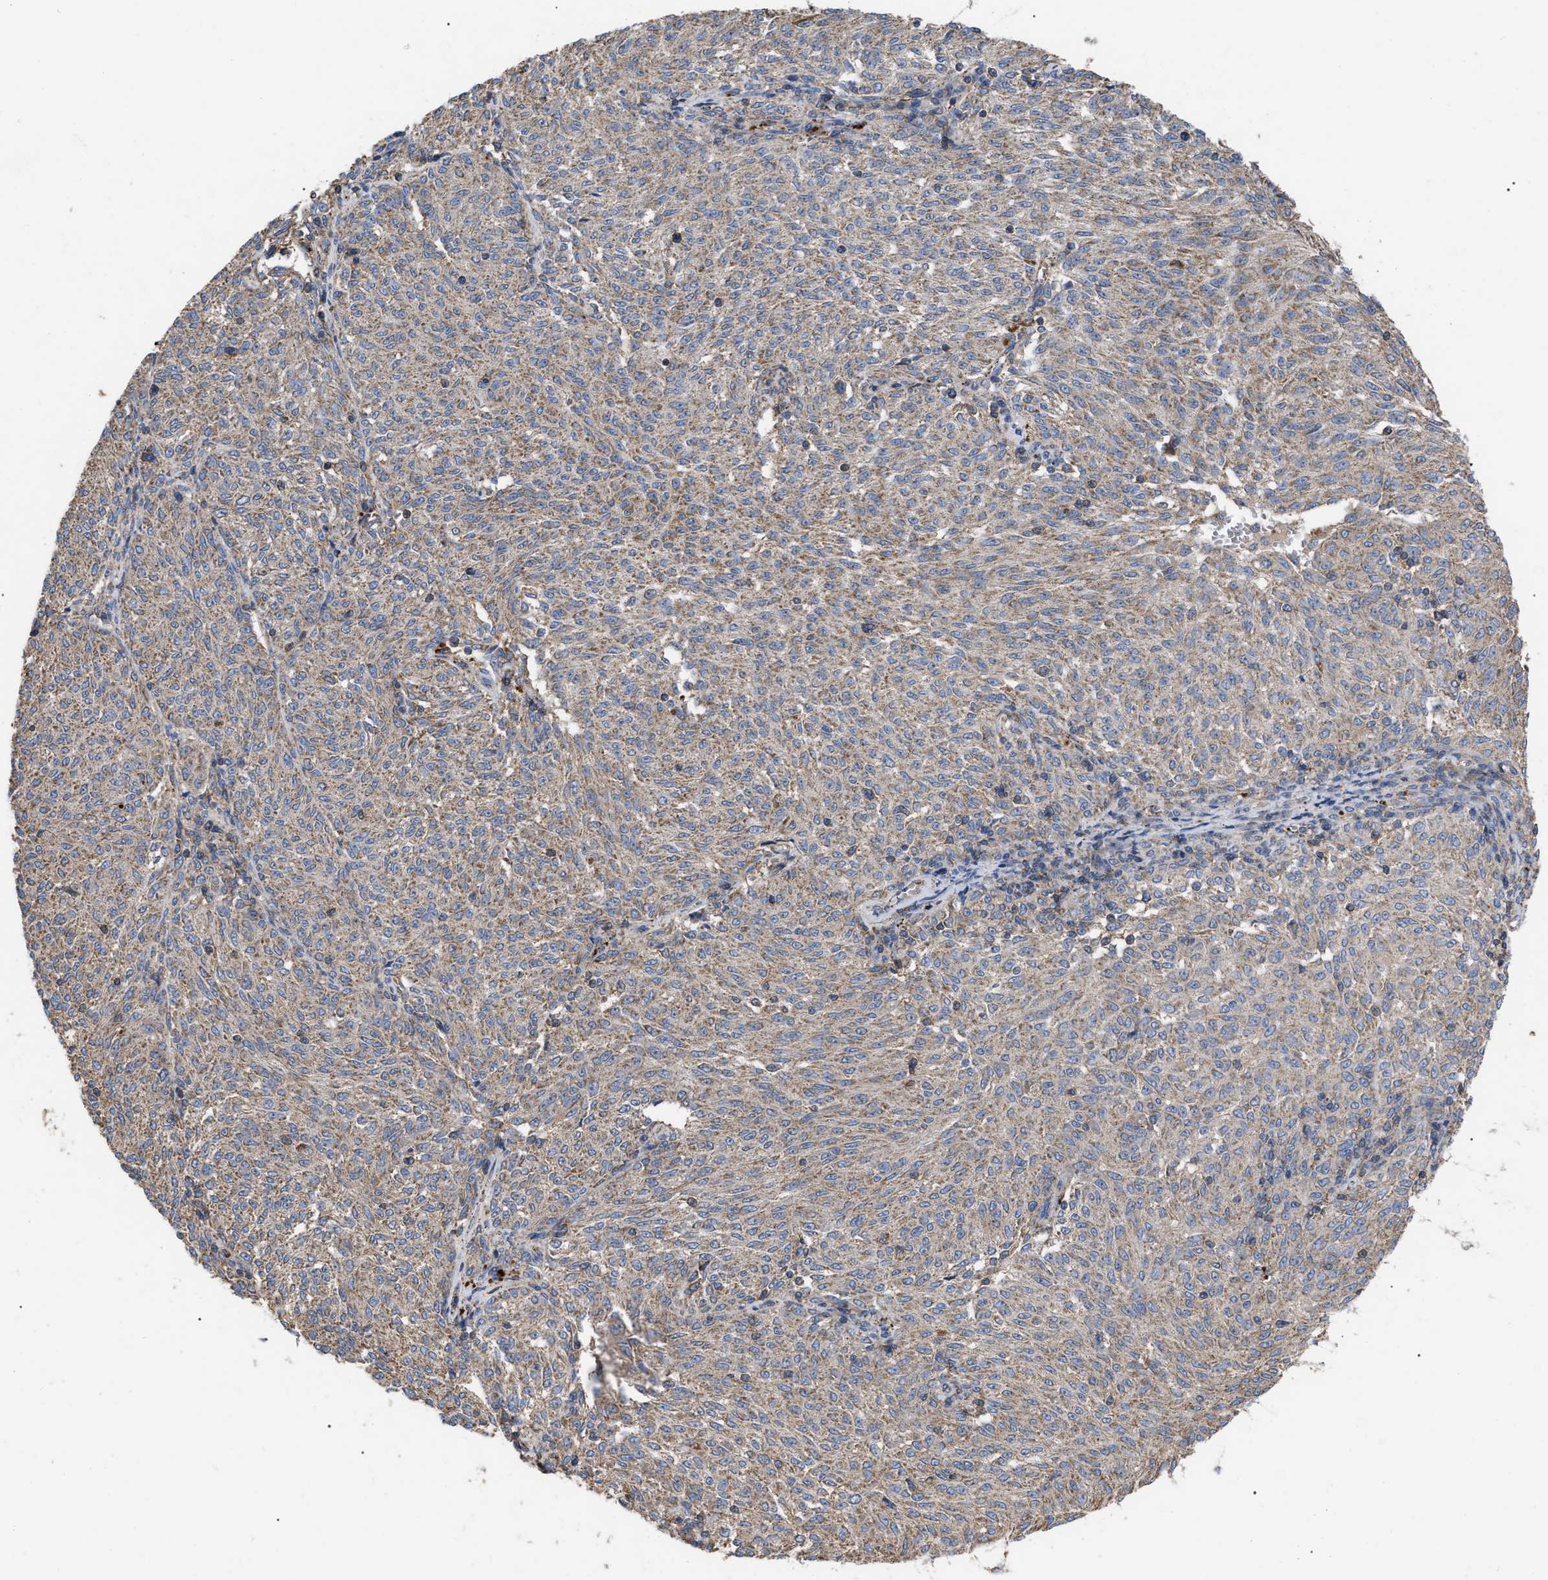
{"staining": {"intensity": "weak", "quantity": ">75%", "location": "cytoplasmic/membranous"}, "tissue": "melanoma", "cell_type": "Tumor cells", "image_type": "cancer", "snomed": [{"axis": "morphology", "description": "Malignant melanoma, NOS"}, {"axis": "topography", "description": "Skin"}], "caption": "This is a photomicrograph of immunohistochemistry (IHC) staining of malignant melanoma, which shows weak staining in the cytoplasmic/membranous of tumor cells.", "gene": "FAM171A2", "patient": {"sex": "female", "age": 72}}